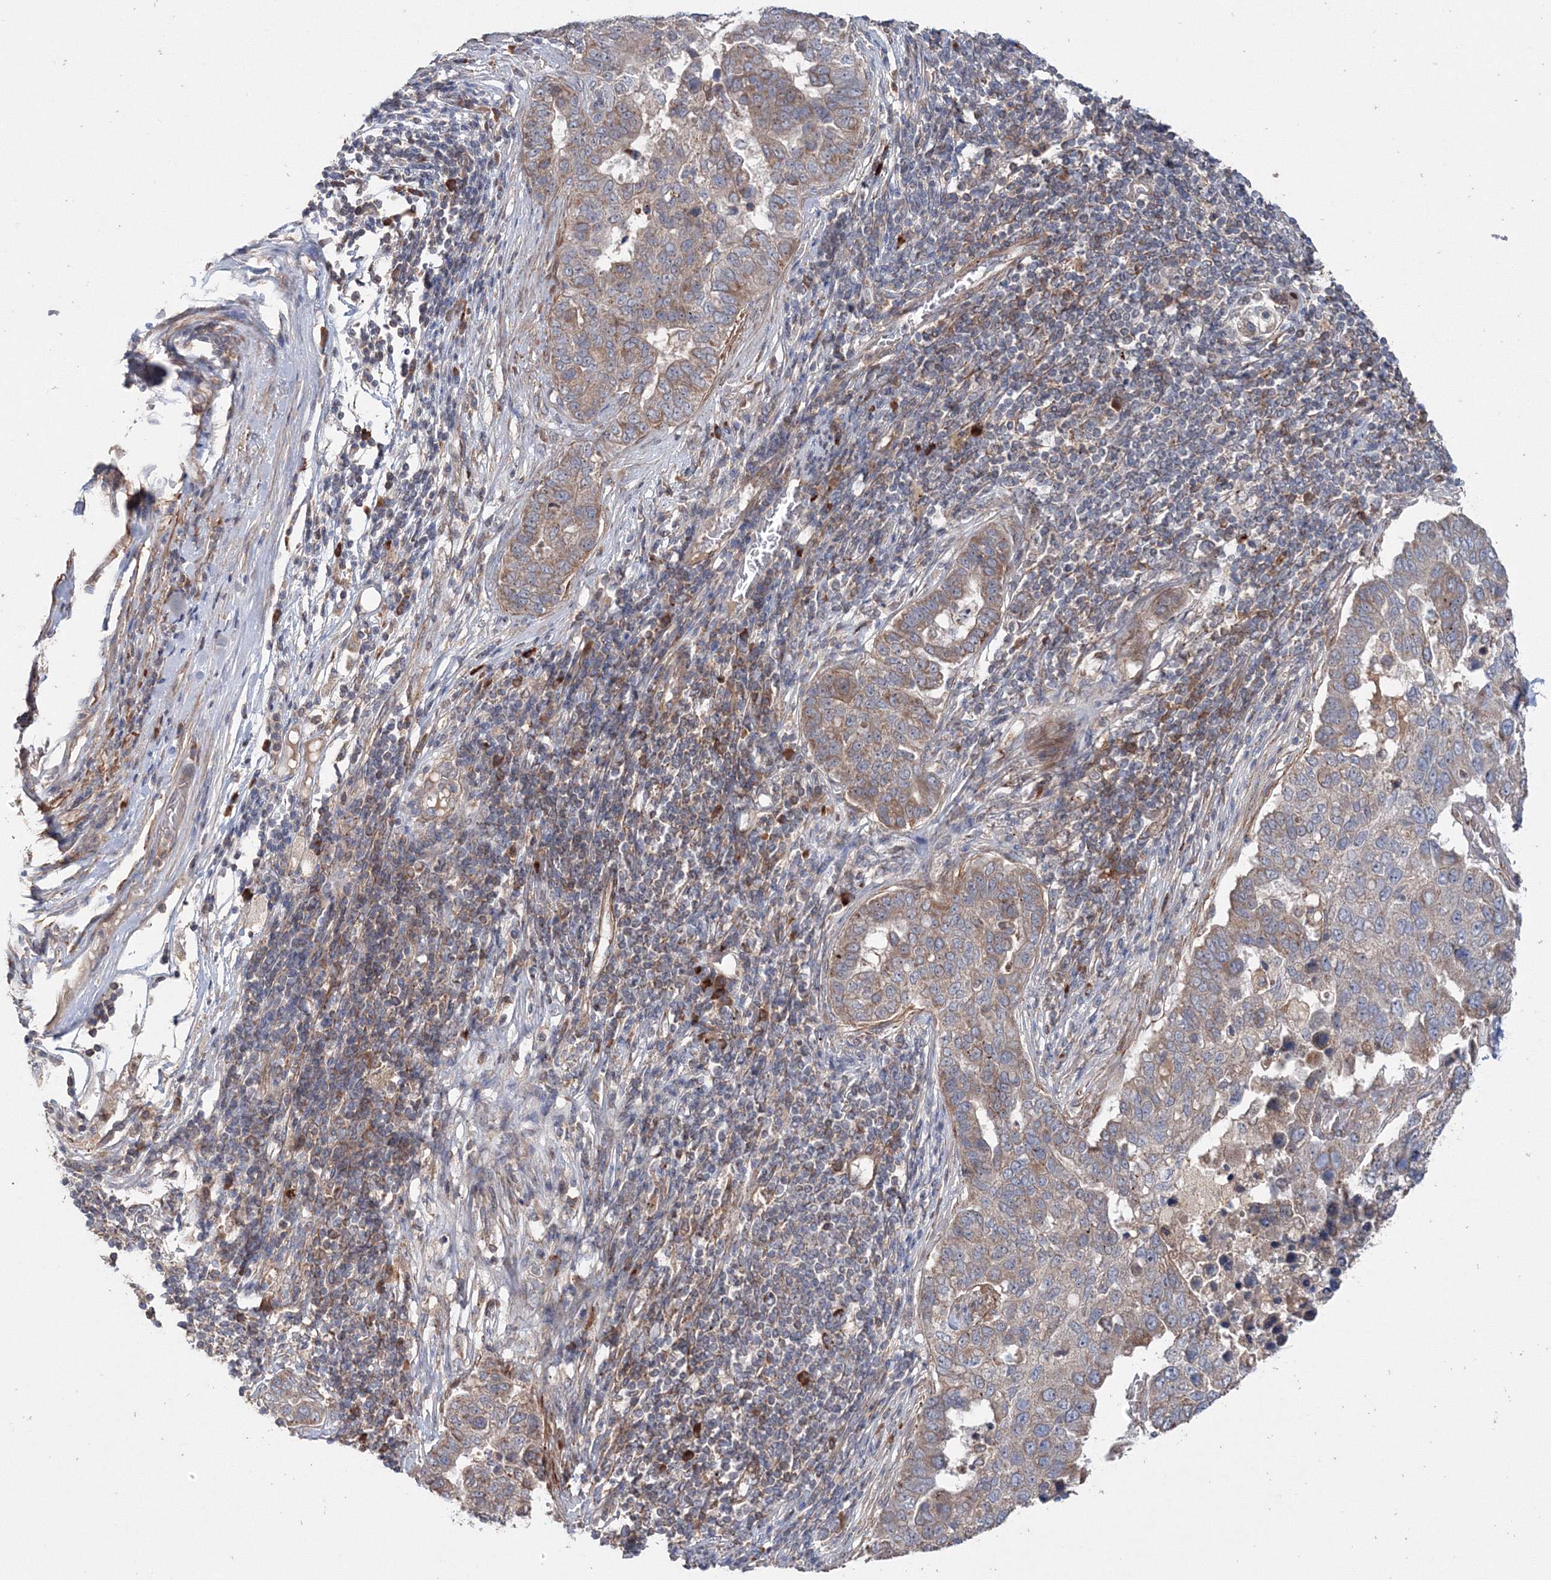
{"staining": {"intensity": "weak", "quantity": ">75%", "location": "cytoplasmic/membranous"}, "tissue": "pancreatic cancer", "cell_type": "Tumor cells", "image_type": "cancer", "snomed": [{"axis": "morphology", "description": "Adenocarcinoma, NOS"}, {"axis": "topography", "description": "Pancreas"}], "caption": "Immunohistochemical staining of human pancreatic cancer (adenocarcinoma) exhibits low levels of weak cytoplasmic/membranous protein positivity in approximately >75% of tumor cells.", "gene": "NOA1", "patient": {"sex": "female", "age": 61}}